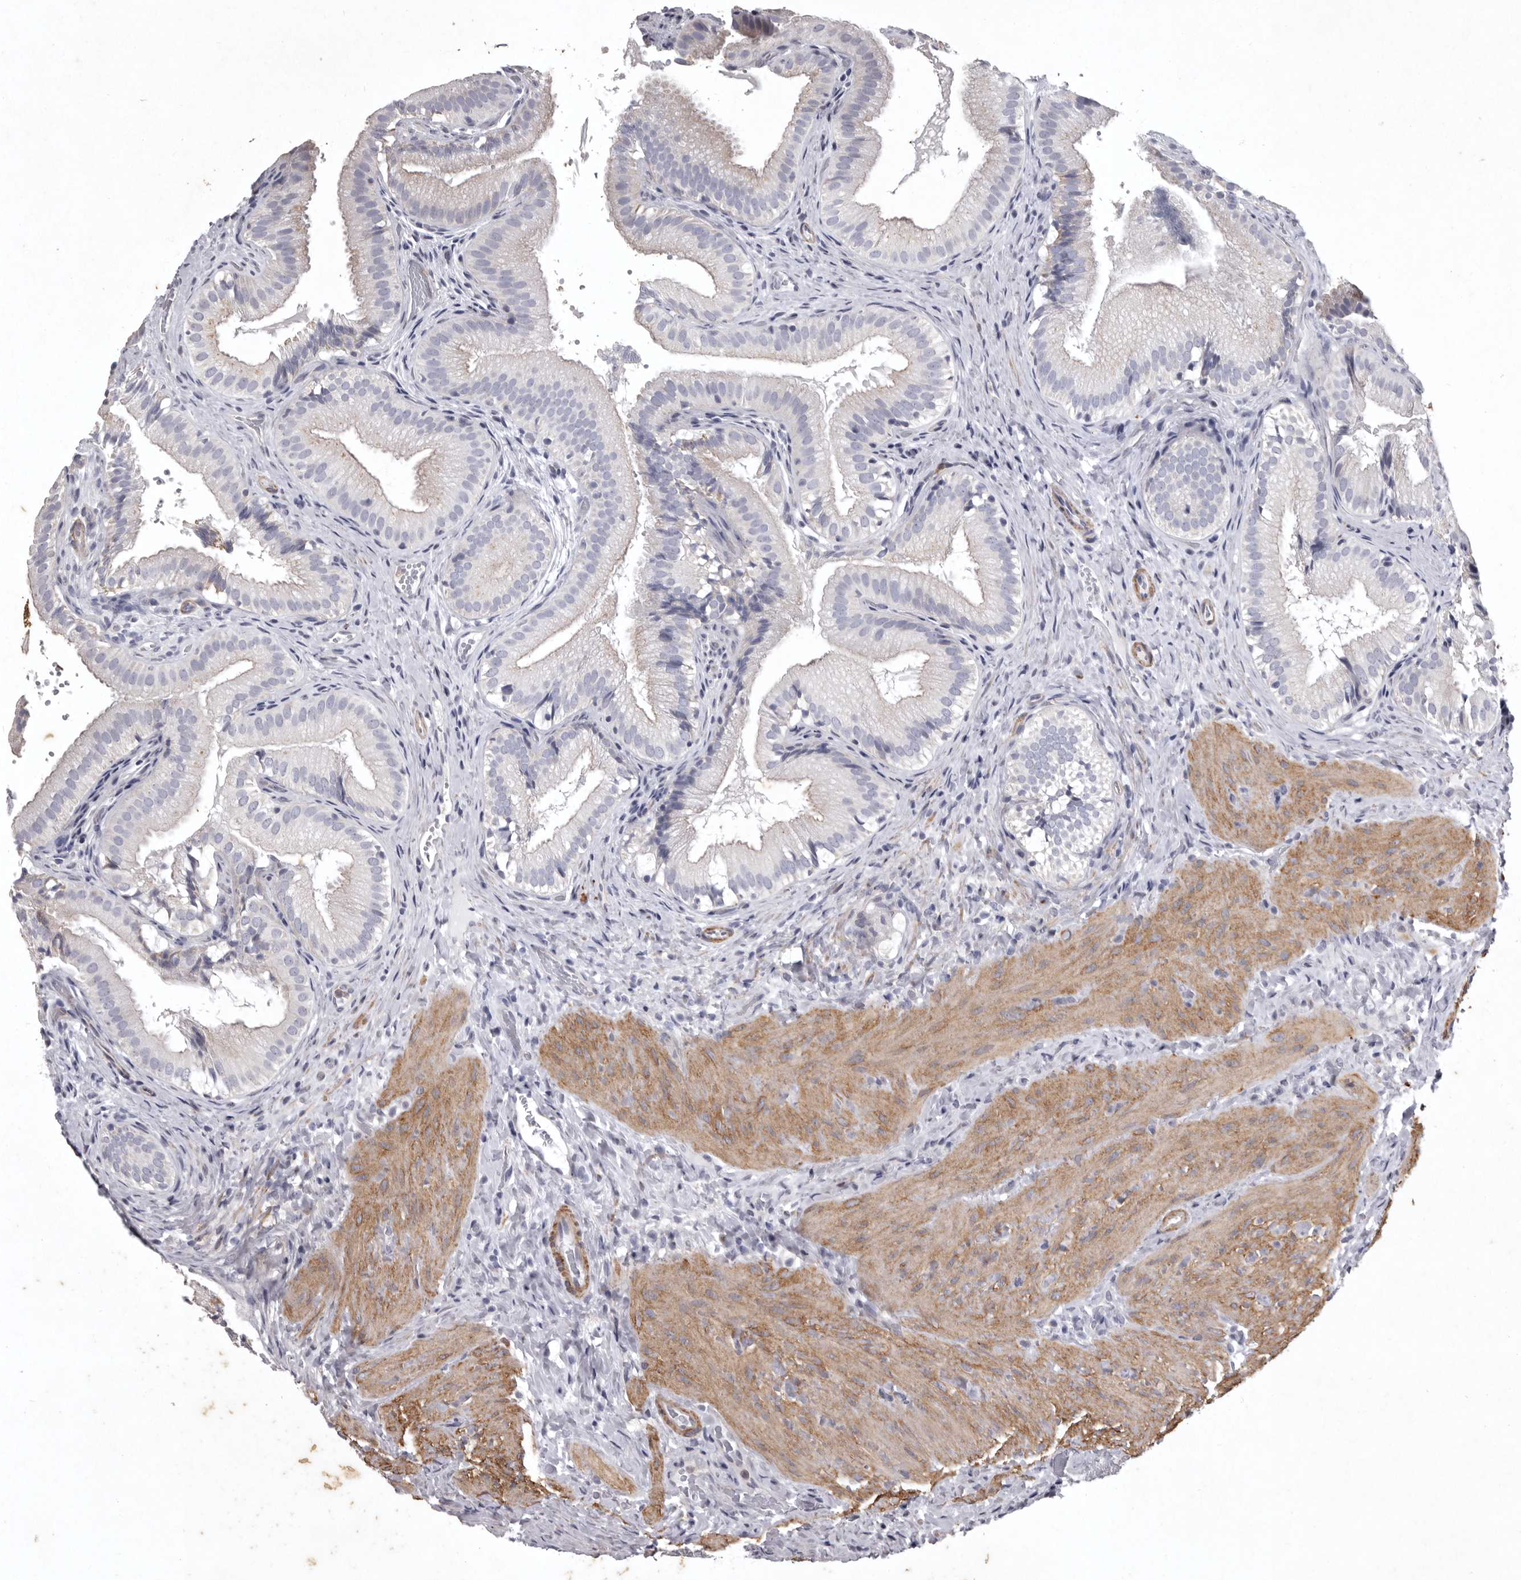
{"staining": {"intensity": "weak", "quantity": "25%-75%", "location": "cytoplasmic/membranous"}, "tissue": "gallbladder", "cell_type": "Glandular cells", "image_type": "normal", "snomed": [{"axis": "morphology", "description": "Normal tissue, NOS"}, {"axis": "topography", "description": "Gallbladder"}], "caption": "This histopathology image demonstrates normal gallbladder stained with immunohistochemistry to label a protein in brown. The cytoplasmic/membranous of glandular cells show weak positivity for the protein. Nuclei are counter-stained blue.", "gene": "NKAIN4", "patient": {"sex": "female", "age": 30}}